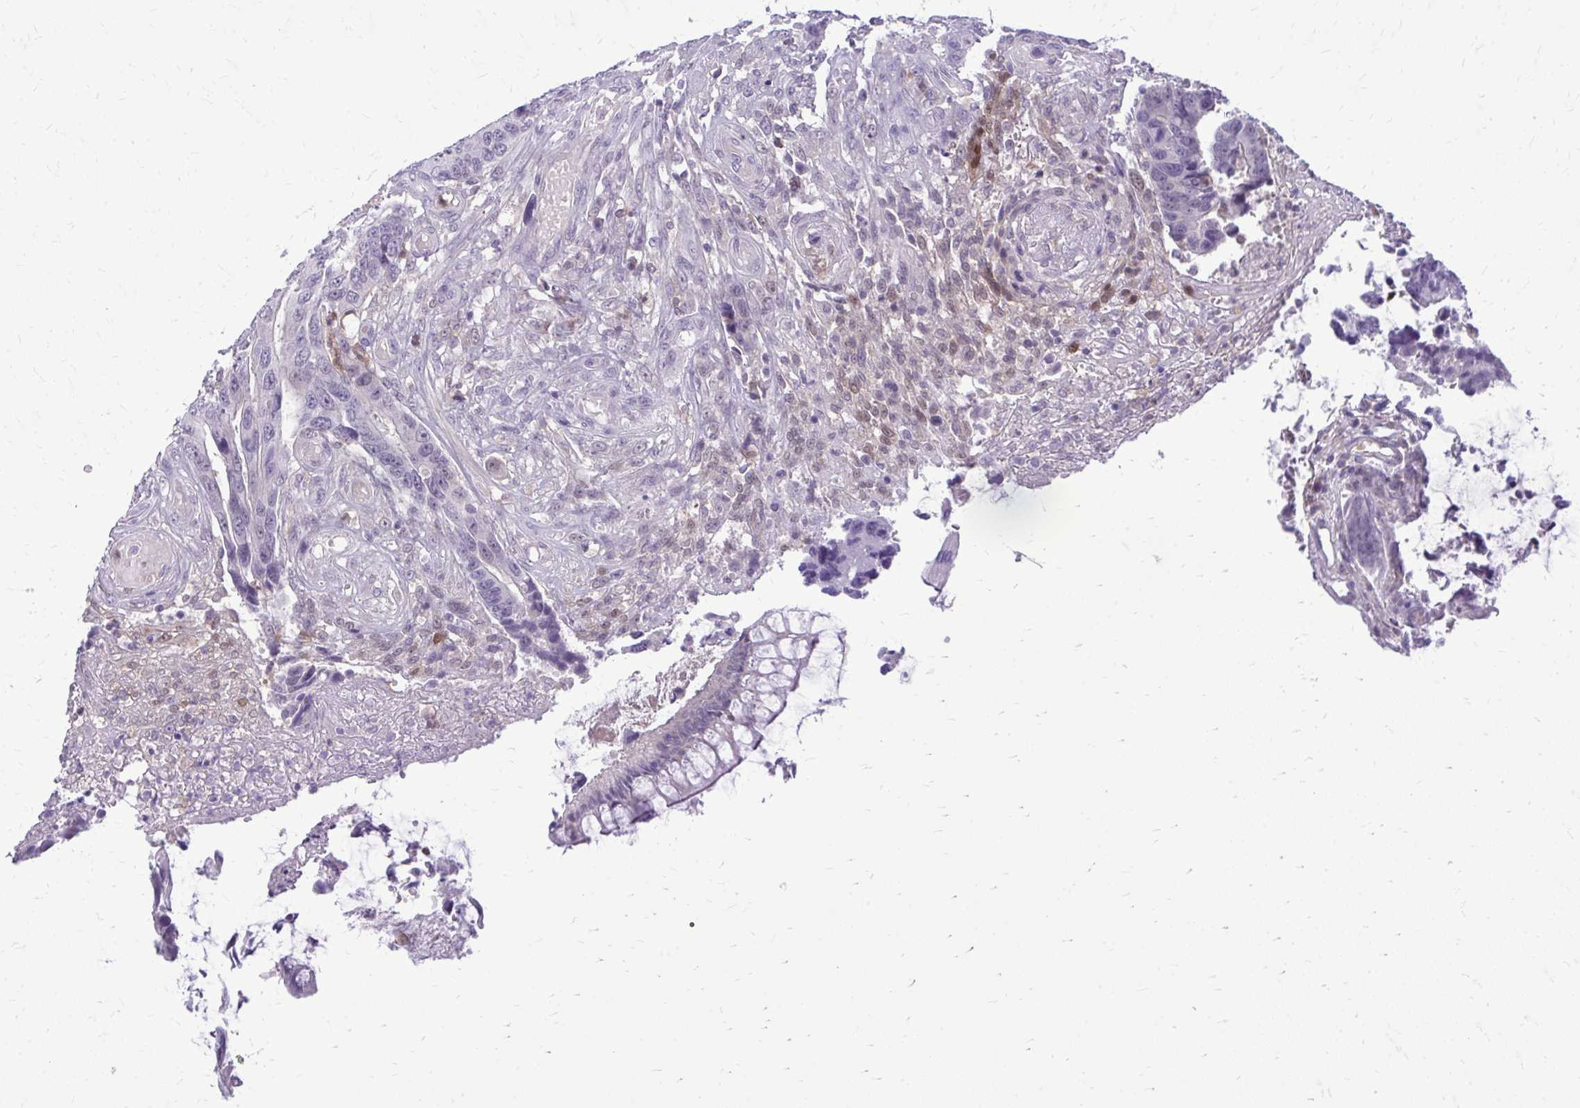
{"staining": {"intensity": "negative", "quantity": "none", "location": "none"}, "tissue": "colorectal cancer", "cell_type": "Tumor cells", "image_type": "cancer", "snomed": [{"axis": "morphology", "description": "Adenocarcinoma, NOS"}, {"axis": "topography", "description": "Colon"}], "caption": "Immunohistochemical staining of human colorectal cancer reveals no significant positivity in tumor cells.", "gene": "GLRX", "patient": {"sex": "male", "age": 87}}